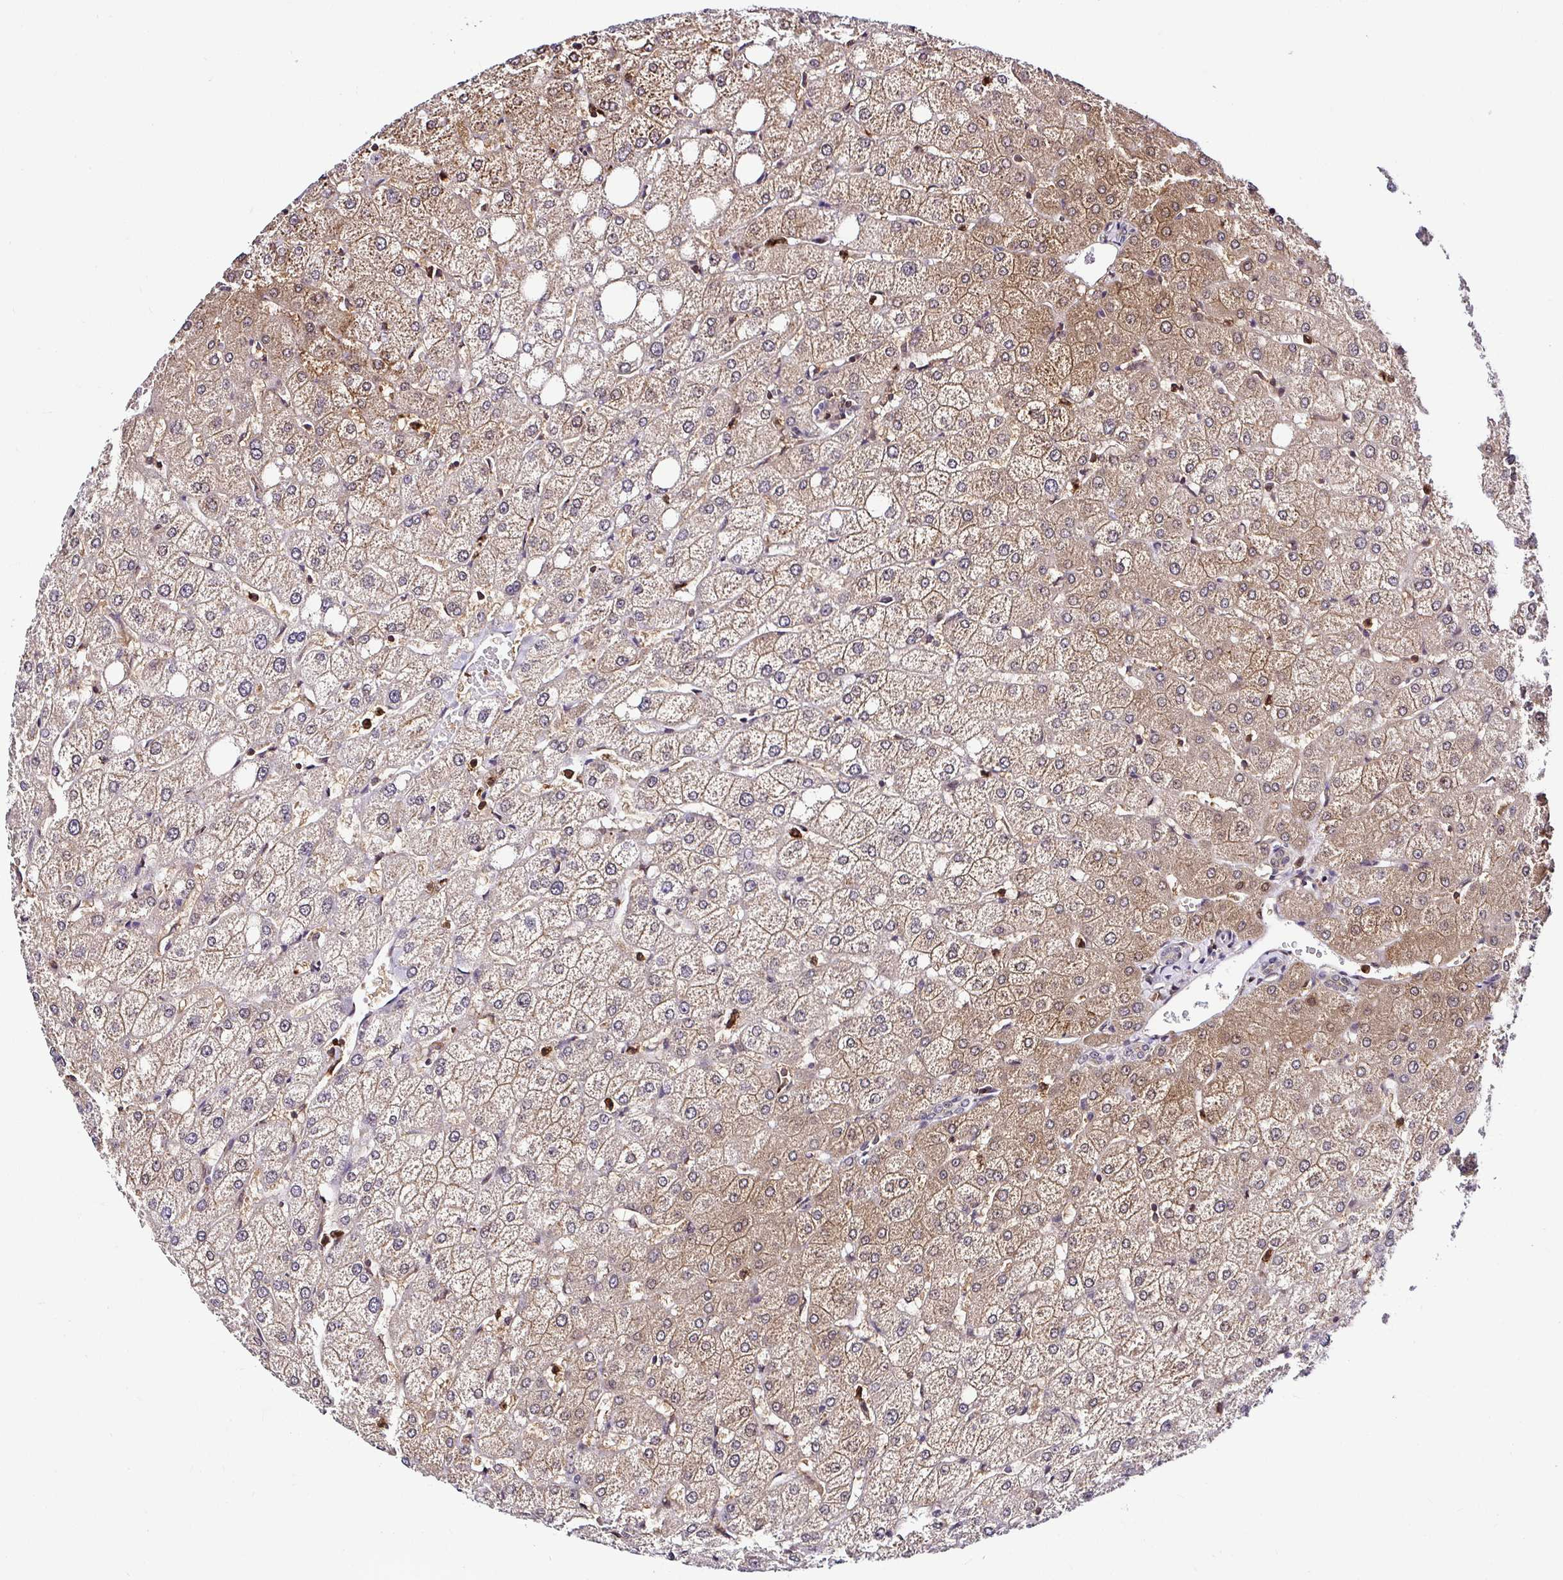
{"staining": {"intensity": "negative", "quantity": "none", "location": "none"}, "tissue": "liver", "cell_type": "Cholangiocytes", "image_type": "normal", "snomed": [{"axis": "morphology", "description": "Normal tissue, NOS"}, {"axis": "topography", "description": "Liver"}], "caption": "IHC of unremarkable human liver reveals no positivity in cholangiocytes. The staining is performed using DAB brown chromogen with nuclei counter-stained in using hematoxylin.", "gene": "PIN4", "patient": {"sex": "female", "age": 54}}